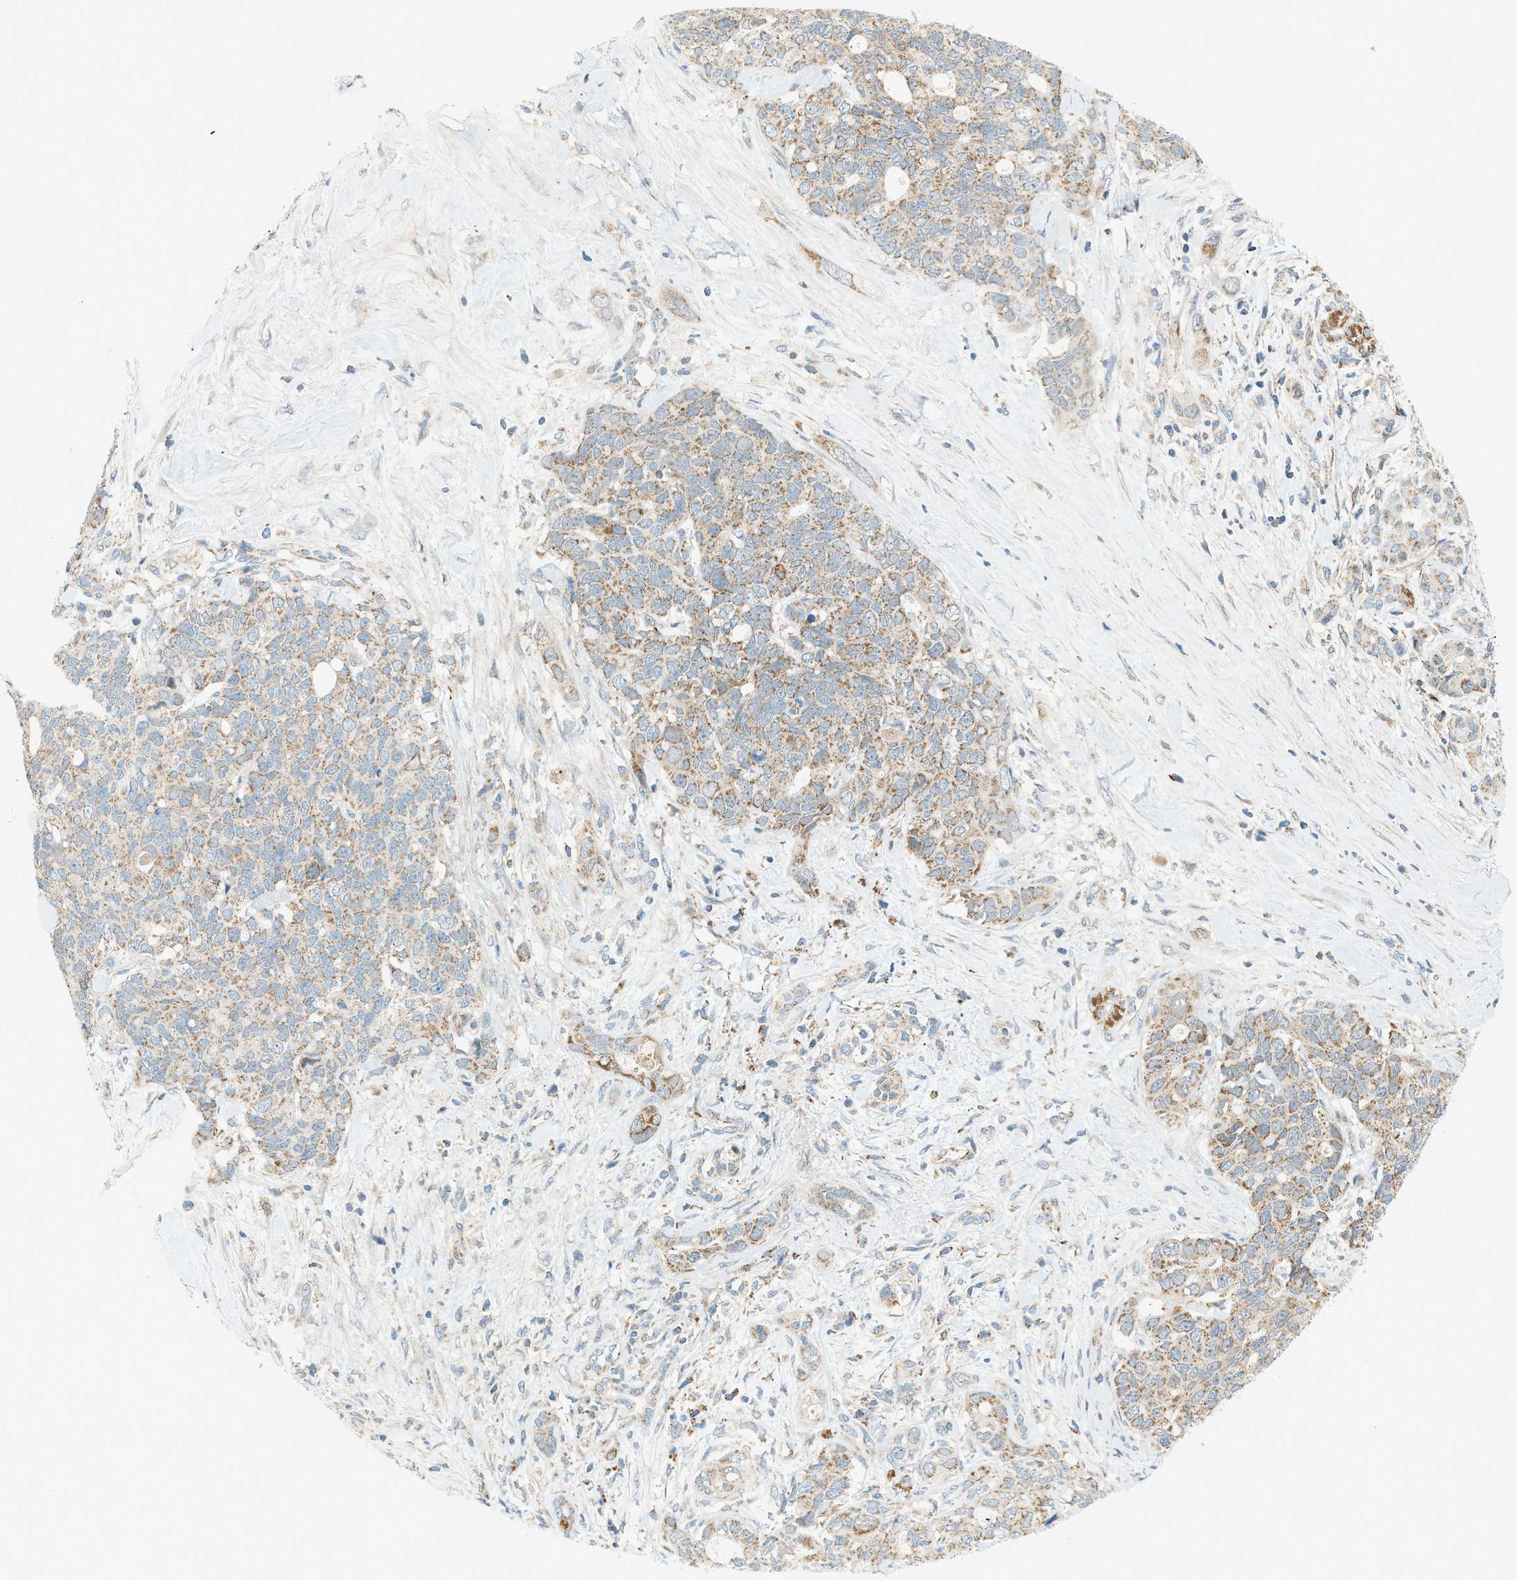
{"staining": {"intensity": "weak", "quantity": "<25%", "location": "cytoplasmic/membranous"}, "tissue": "pancreatic cancer", "cell_type": "Tumor cells", "image_type": "cancer", "snomed": [{"axis": "morphology", "description": "Adenocarcinoma, NOS"}, {"axis": "topography", "description": "Pancreas"}], "caption": "Immunohistochemical staining of pancreatic adenocarcinoma demonstrates no significant positivity in tumor cells.", "gene": "PIGG", "patient": {"sex": "female", "age": 56}}